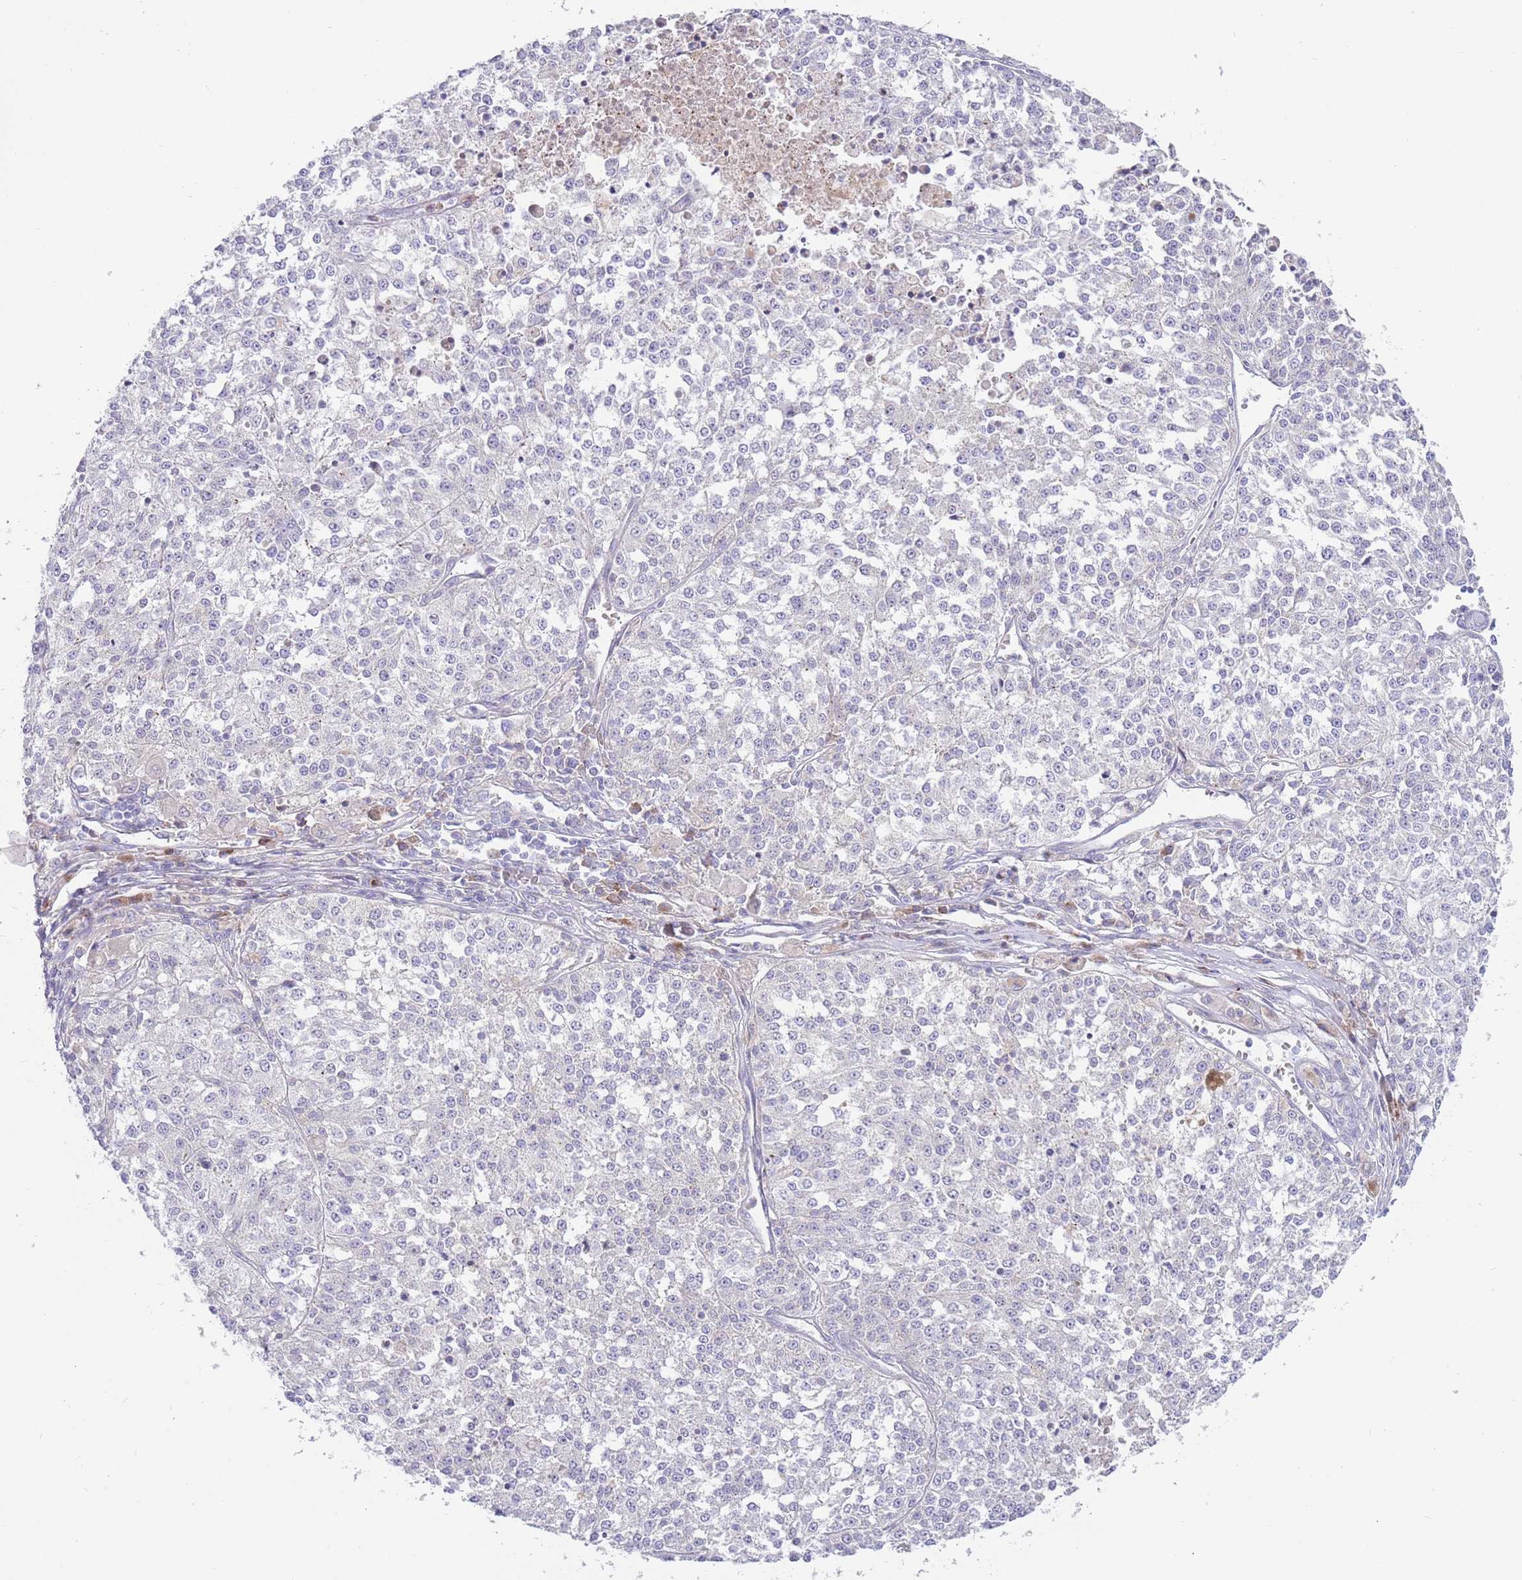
{"staining": {"intensity": "negative", "quantity": "none", "location": "none"}, "tissue": "melanoma", "cell_type": "Tumor cells", "image_type": "cancer", "snomed": [{"axis": "morphology", "description": "Malignant melanoma, NOS"}, {"axis": "topography", "description": "Skin"}], "caption": "This is an IHC photomicrograph of malignant melanoma. There is no positivity in tumor cells.", "gene": "TYW1", "patient": {"sex": "female", "age": 64}}